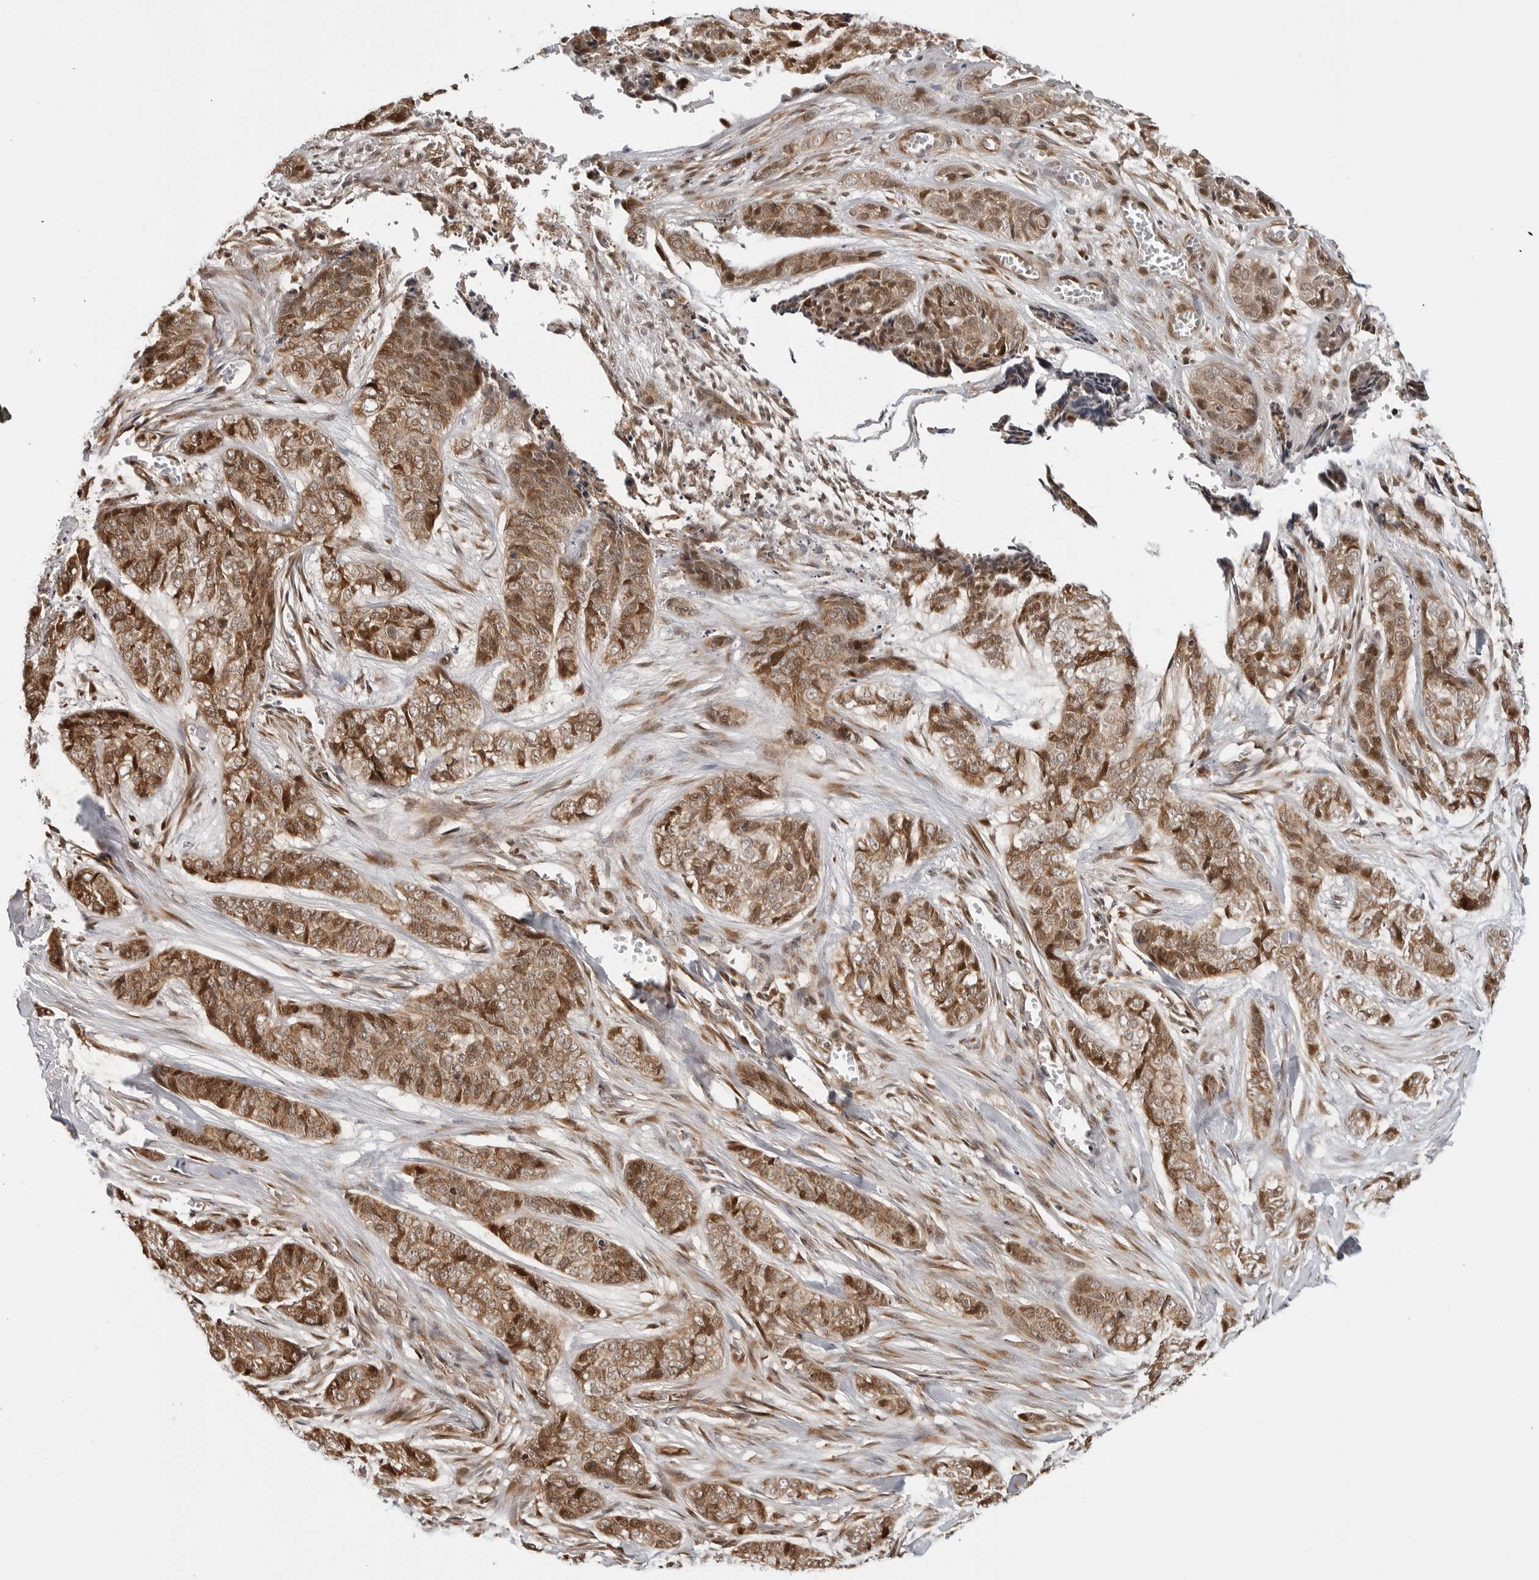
{"staining": {"intensity": "moderate", "quantity": ">75%", "location": "cytoplasmic/membranous,nuclear"}, "tissue": "skin cancer", "cell_type": "Tumor cells", "image_type": "cancer", "snomed": [{"axis": "morphology", "description": "Basal cell carcinoma"}, {"axis": "topography", "description": "Skin"}], "caption": "IHC staining of skin cancer (basal cell carcinoma), which displays medium levels of moderate cytoplasmic/membranous and nuclear expression in about >75% of tumor cells indicating moderate cytoplasmic/membranous and nuclear protein positivity. The staining was performed using DAB (brown) for protein detection and nuclei were counterstained in hematoxylin (blue).", "gene": "TIPRL", "patient": {"sex": "female", "age": 64}}